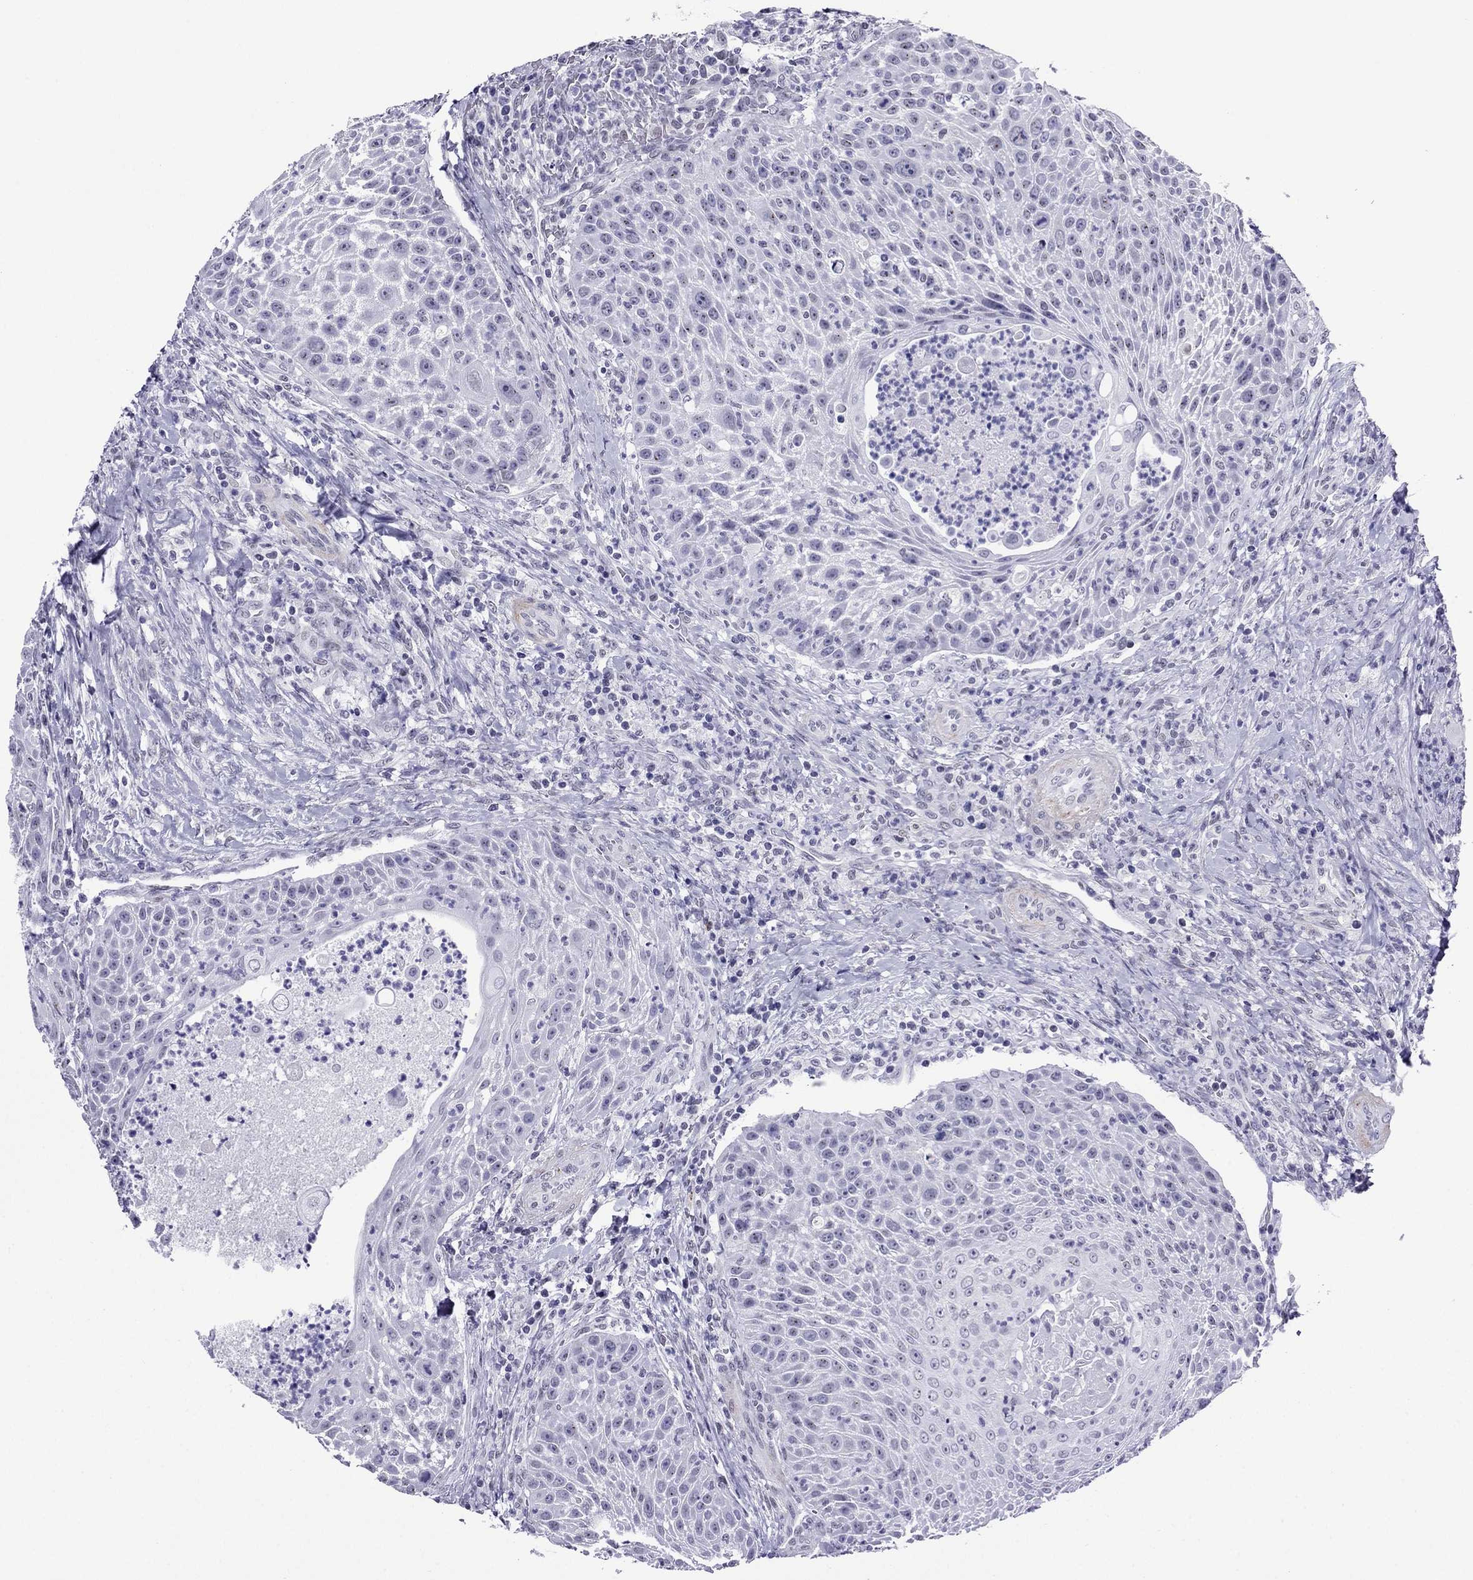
{"staining": {"intensity": "negative", "quantity": "none", "location": "none"}, "tissue": "head and neck cancer", "cell_type": "Tumor cells", "image_type": "cancer", "snomed": [{"axis": "morphology", "description": "Squamous cell carcinoma, NOS"}, {"axis": "topography", "description": "Head-Neck"}], "caption": "Squamous cell carcinoma (head and neck) was stained to show a protein in brown. There is no significant staining in tumor cells.", "gene": "ZNF646", "patient": {"sex": "male", "age": 69}}